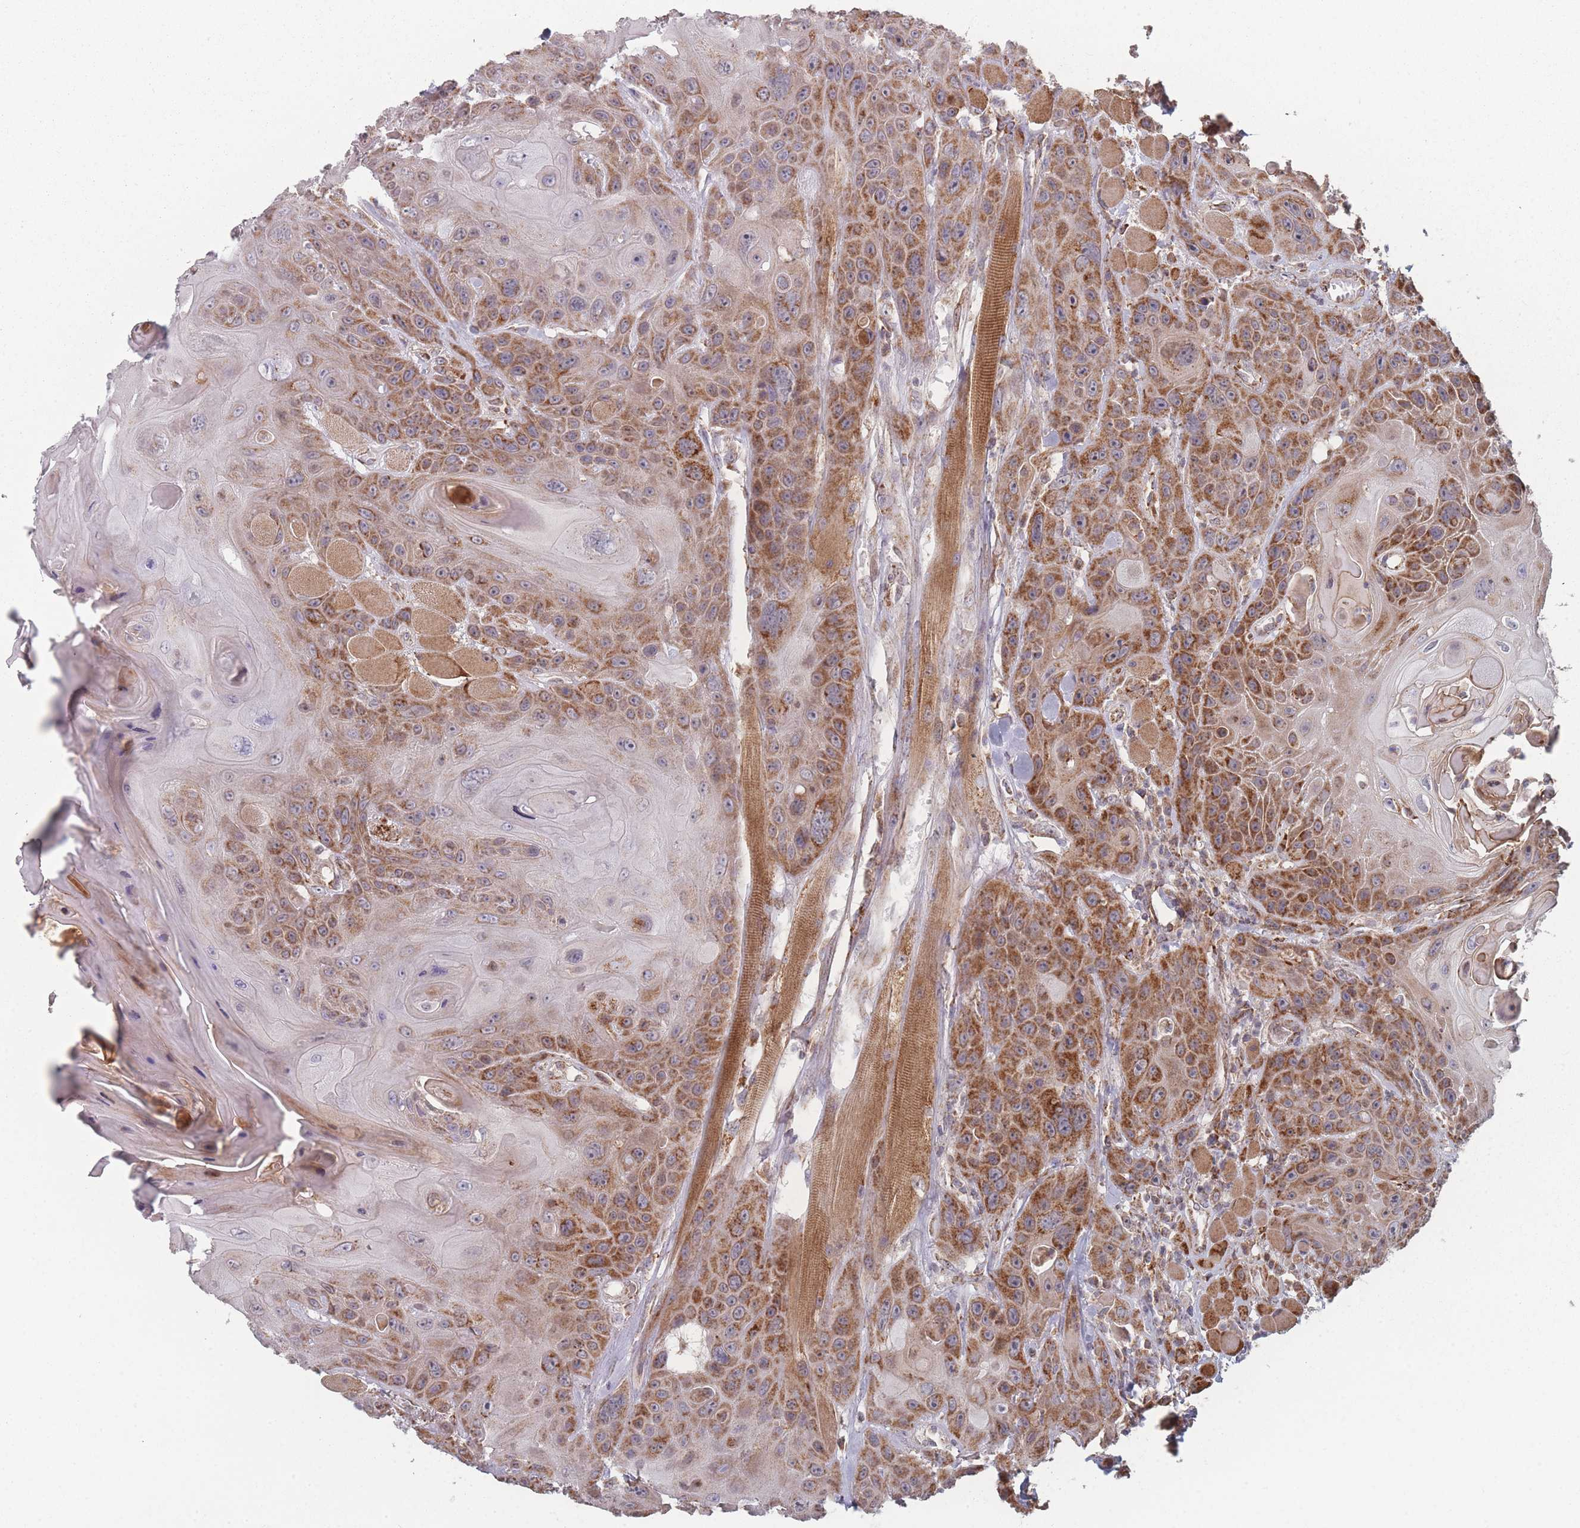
{"staining": {"intensity": "strong", "quantity": "25%-75%", "location": "cytoplasmic/membranous"}, "tissue": "head and neck cancer", "cell_type": "Tumor cells", "image_type": "cancer", "snomed": [{"axis": "morphology", "description": "Squamous cell carcinoma, NOS"}, {"axis": "topography", "description": "Head-Neck"}], "caption": "Immunohistochemistry (IHC) (DAB) staining of head and neck squamous cell carcinoma reveals strong cytoplasmic/membranous protein expression in about 25%-75% of tumor cells.", "gene": "PSMB3", "patient": {"sex": "female", "age": 59}}